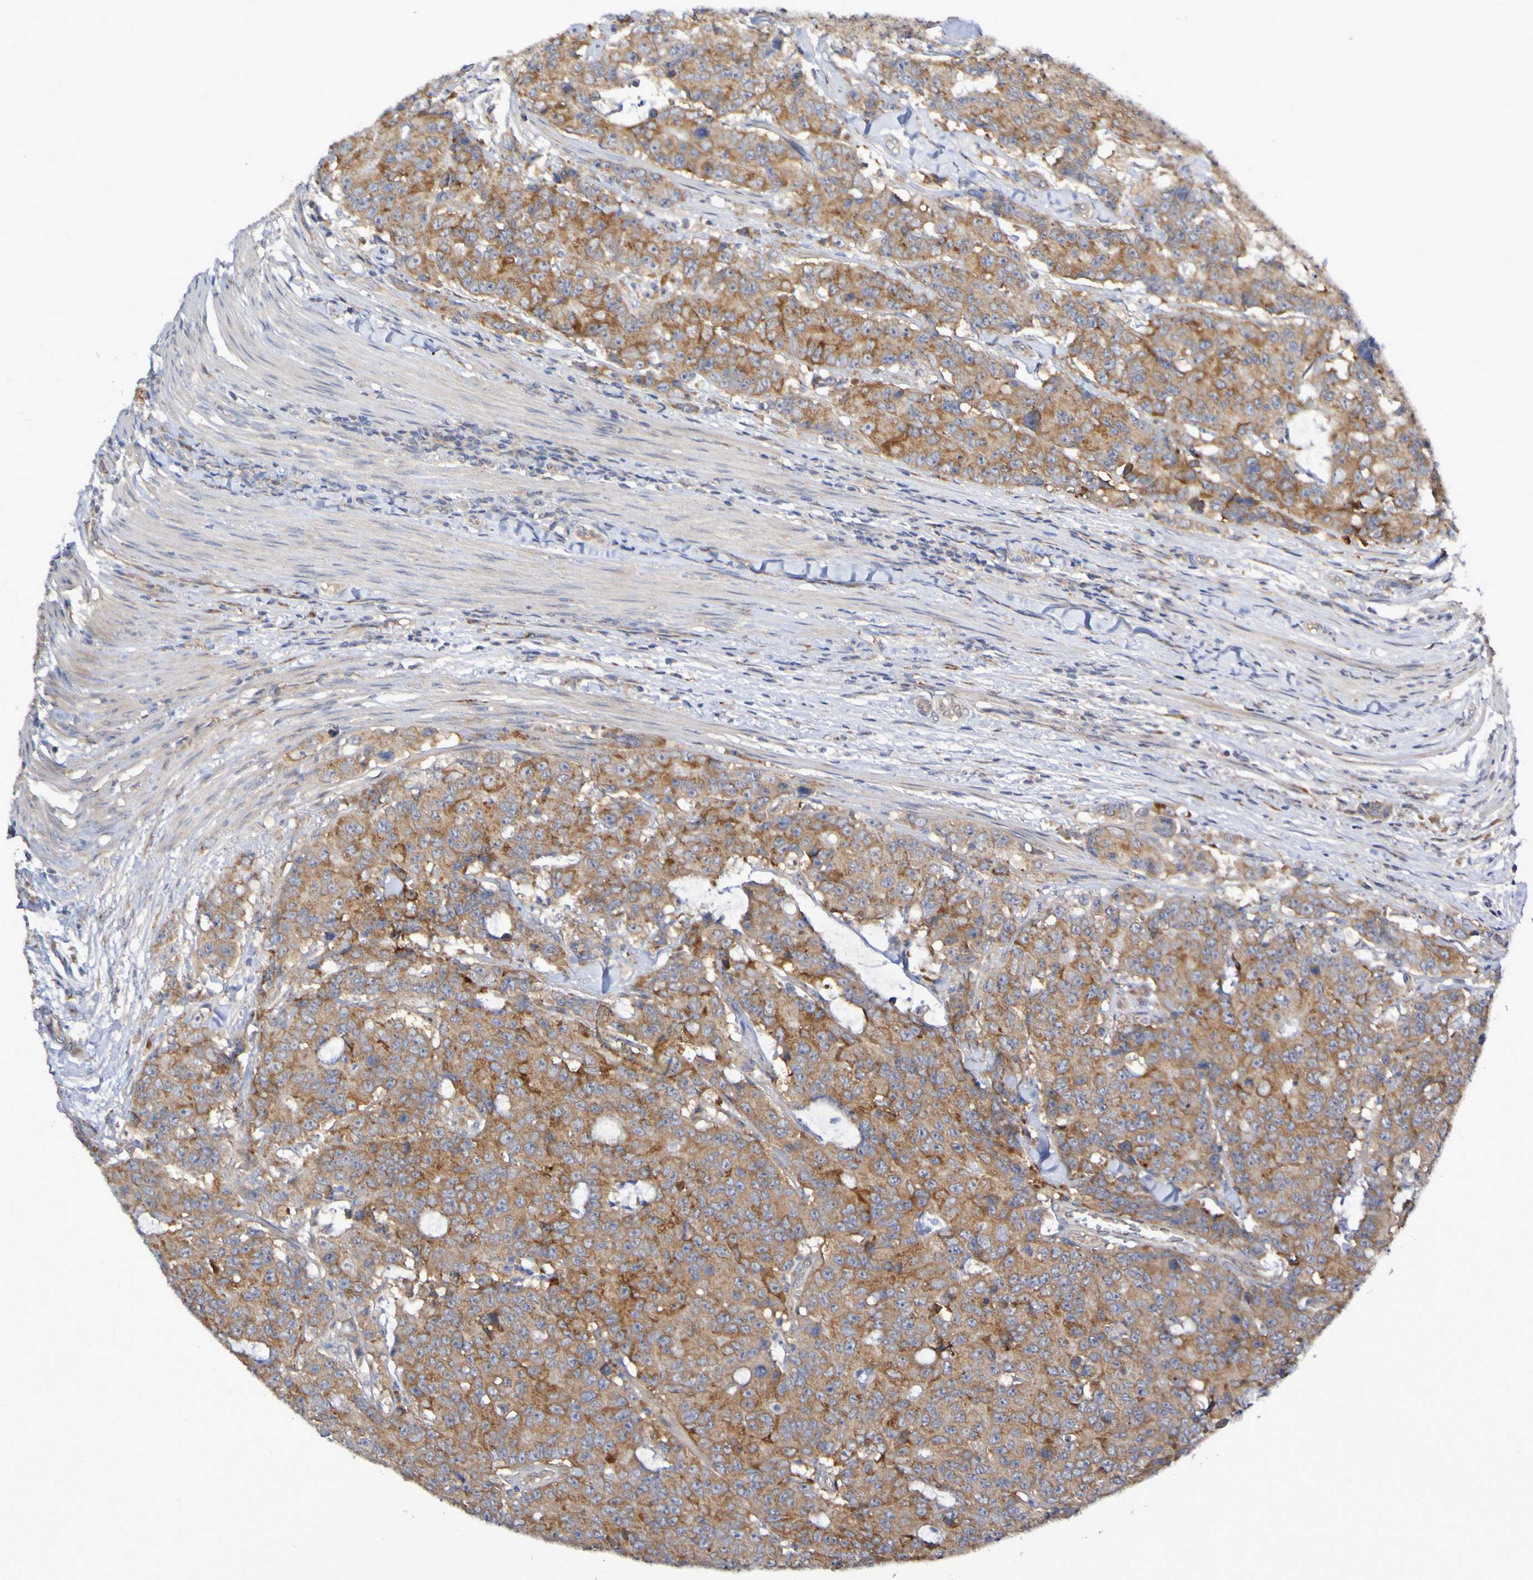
{"staining": {"intensity": "moderate", "quantity": ">75%", "location": "cytoplasmic/membranous"}, "tissue": "colorectal cancer", "cell_type": "Tumor cells", "image_type": "cancer", "snomed": [{"axis": "morphology", "description": "Adenocarcinoma, NOS"}, {"axis": "topography", "description": "Colon"}], "caption": "Human colorectal cancer (adenocarcinoma) stained with a brown dye demonstrates moderate cytoplasmic/membranous positive expression in about >75% of tumor cells.", "gene": "LMBRD2", "patient": {"sex": "female", "age": 86}}